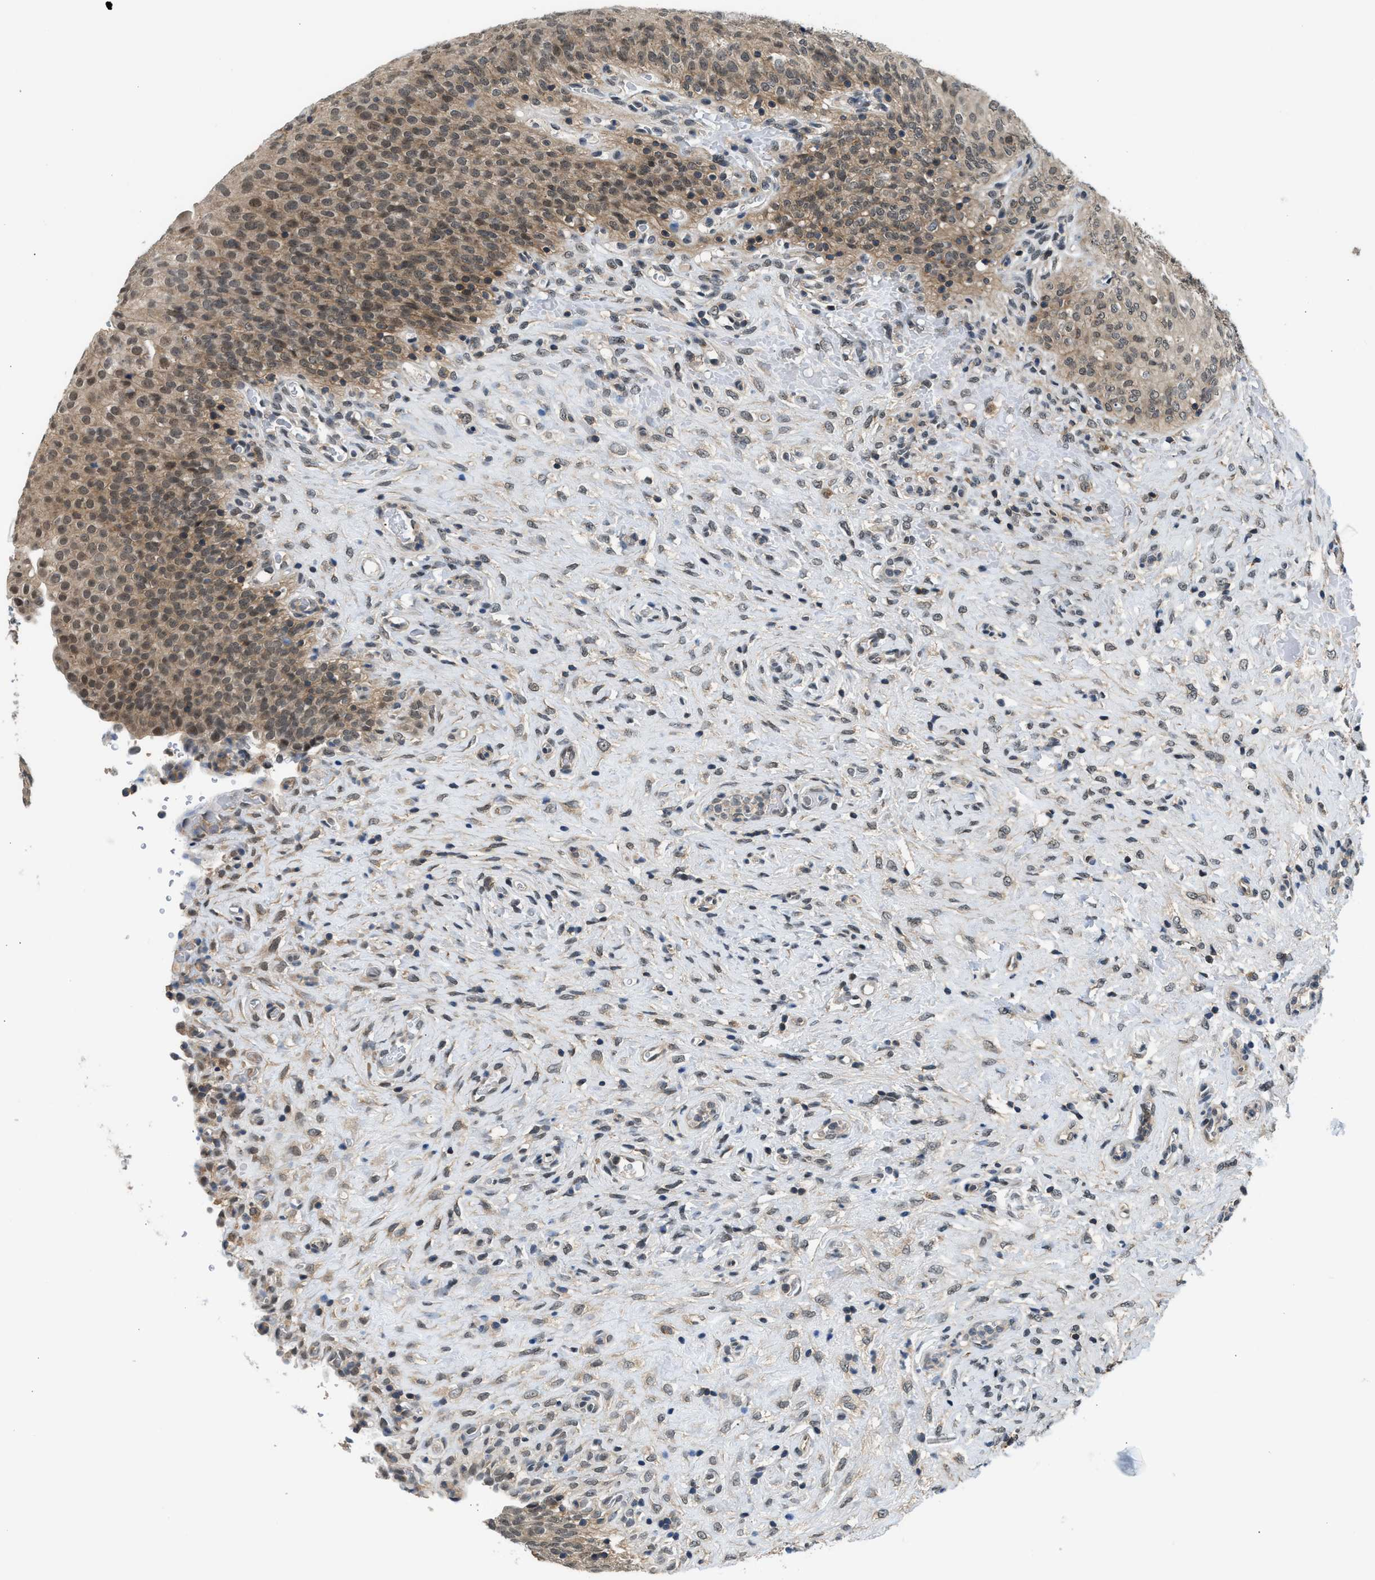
{"staining": {"intensity": "moderate", "quantity": ">75%", "location": "cytoplasmic/membranous,nuclear"}, "tissue": "urinary bladder", "cell_type": "Urothelial cells", "image_type": "normal", "snomed": [{"axis": "morphology", "description": "Urothelial carcinoma, High grade"}, {"axis": "topography", "description": "Urinary bladder"}], "caption": "Urinary bladder stained for a protein shows moderate cytoplasmic/membranous,nuclear positivity in urothelial cells. Immunohistochemistry (ihc) stains the protein in brown and the nuclei are stained blue.", "gene": "MTMR1", "patient": {"sex": "male", "age": 46}}